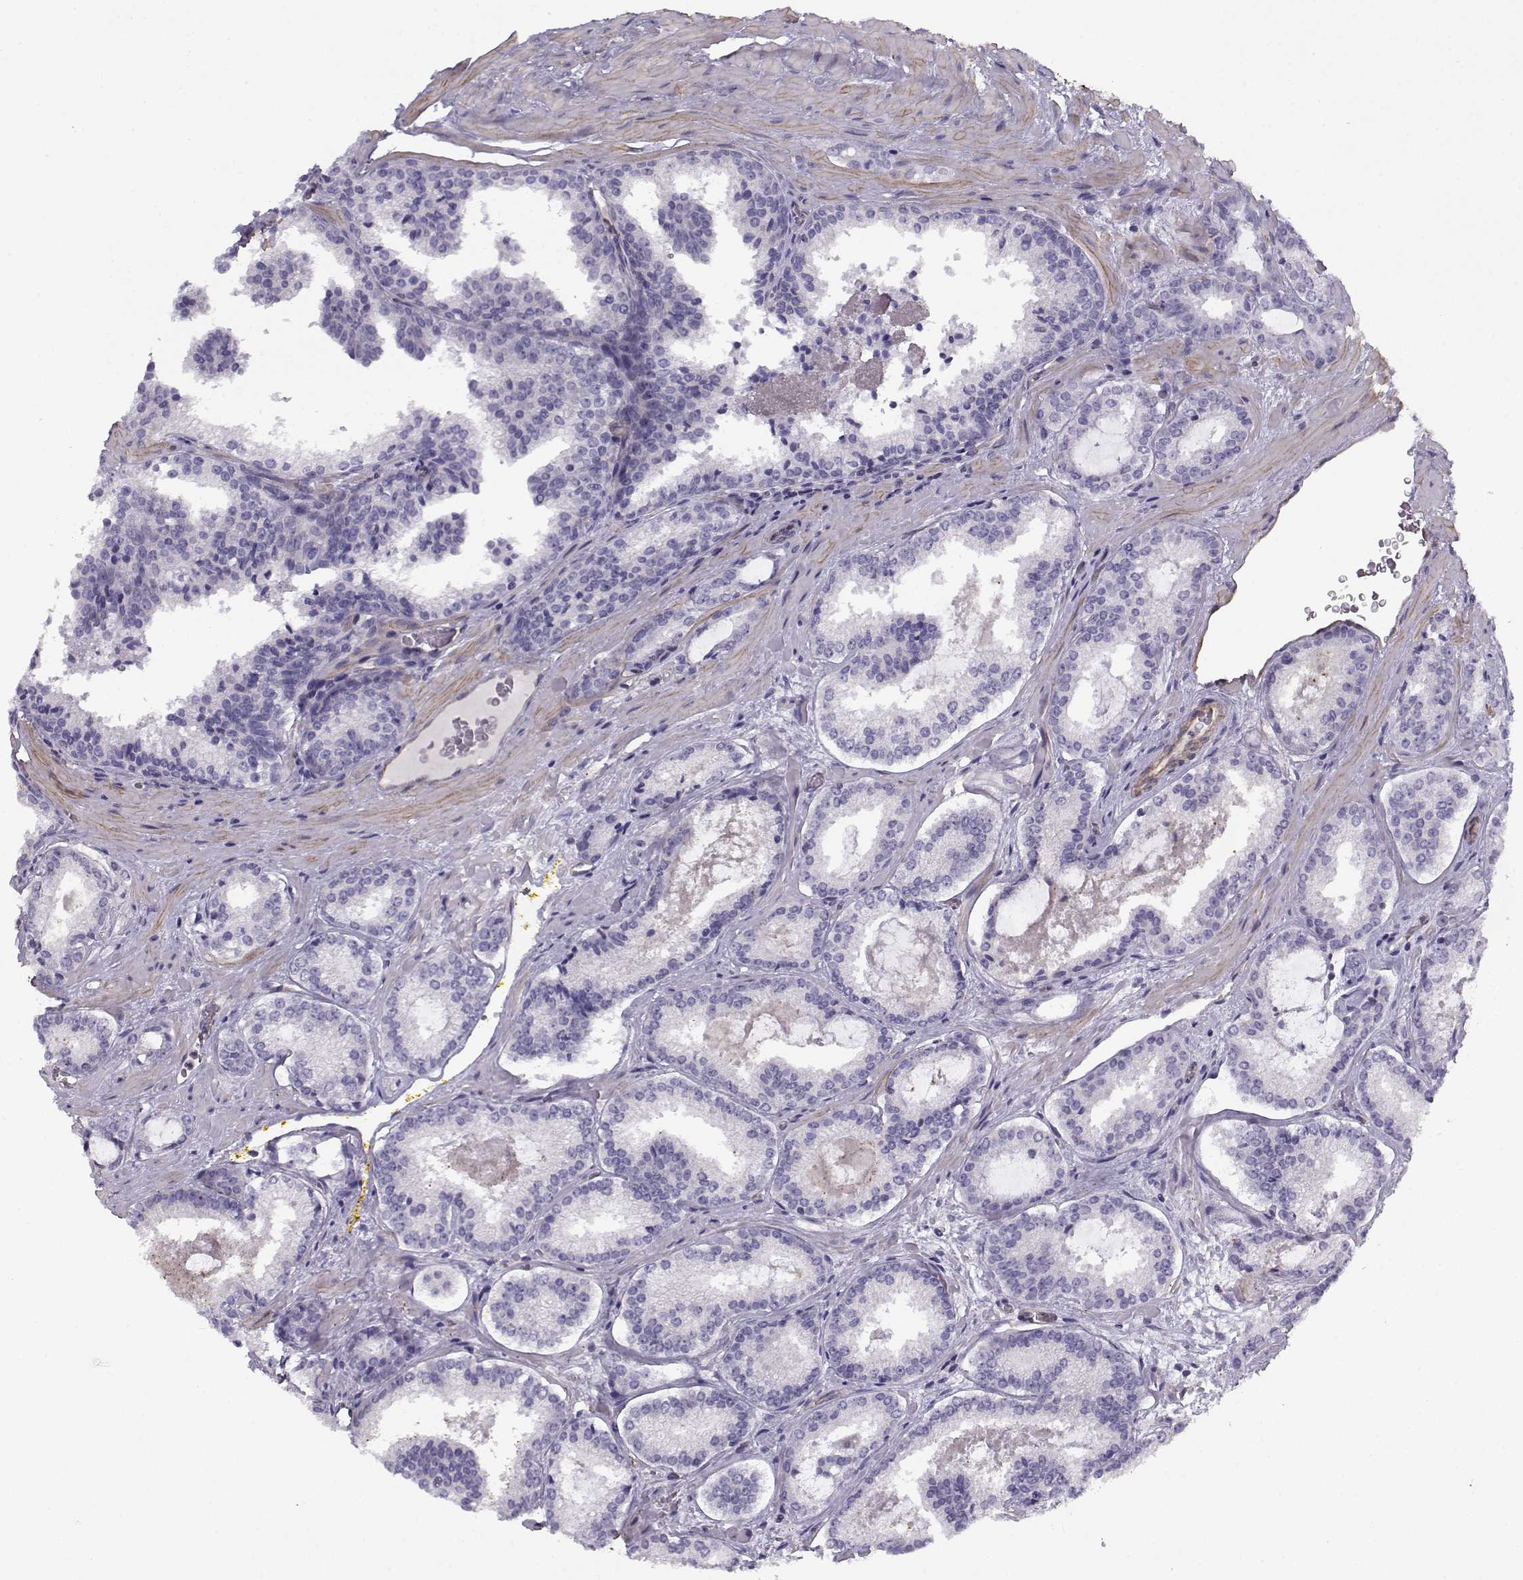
{"staining": {"intensity": "negative", "quantity": "none", "location": "none"}, "tissue": "prostate cancer", "cell_type": "Tumor cells", "image_type": "cancer", "snomed": [{"axis": "morphology", "description": "Adenocarcinoma, NOS"}, {"axis": "morphology", "description": "Adenocarcinoma, High grade"}, {"axis": "topography", "description": "Prostate"}], "caption": "Immunohistochemistry histopathology image of neoplastic tissue: human prostate cancer (adenocarcinoma) stained with DAB (3,3'-diaminobenzidine) shows no significant protein staining in tumor cells.", "gene": "MYO1A", "patient": {"sex": "male", "age": 62}}